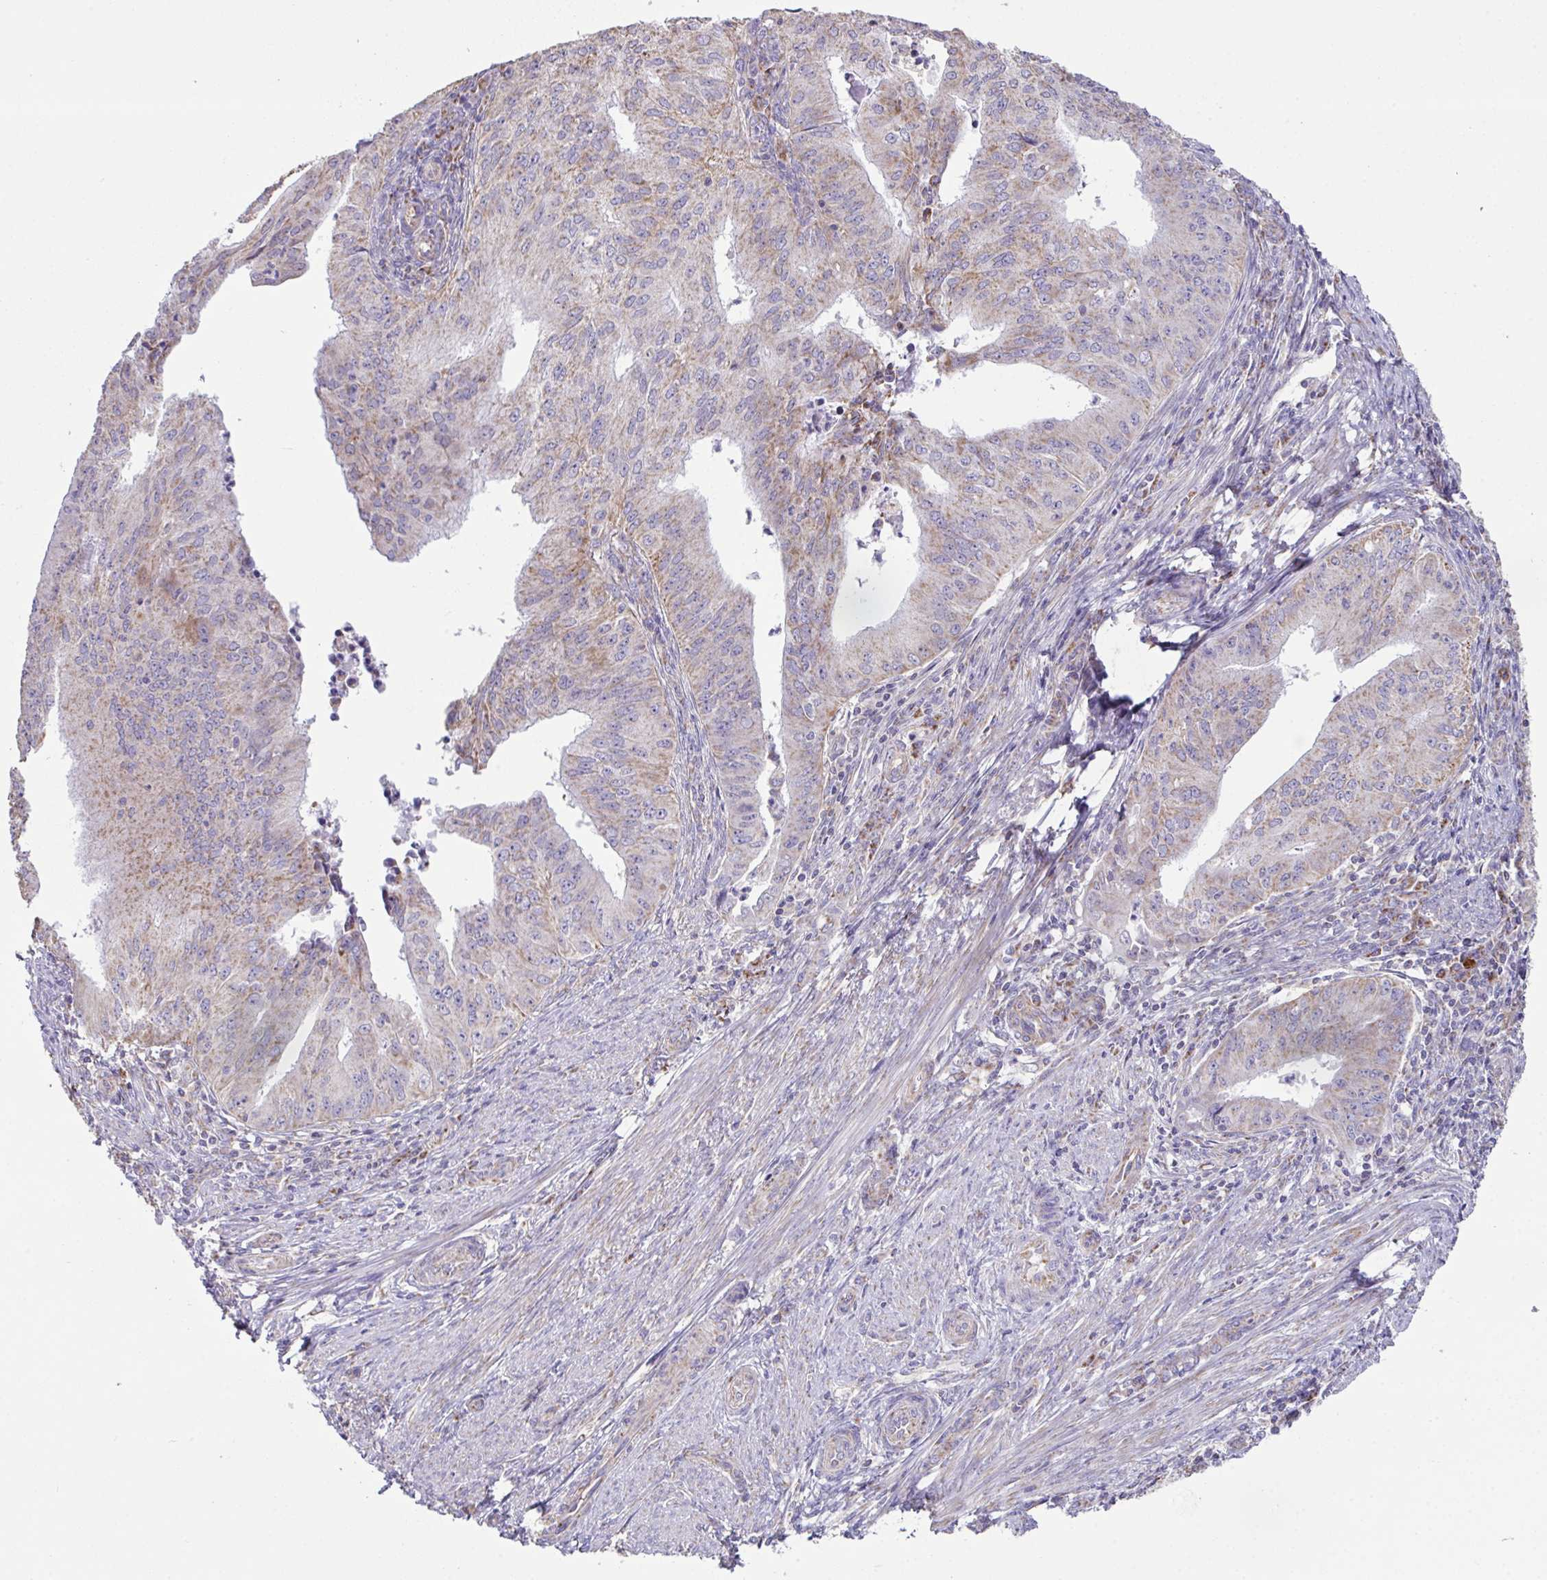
{"staining": {"intensity": "strong", "quantity": "<25%", "location": "cytoplasmic/membranous"}, "tissue": "endometrial cancer", "cell_type": "Tumor cells", "image_type": "cancer", "snomed": [{"axis": "morphology", "description": "Adenocarcinoma, NOS"}, {"axis": "topography", "description": "Endometrium"}], "caption": "The immunohistochemical stain labels strong cytoplasmic/membranous positivity in tumor cells of endometrial adenocarcinoma tissue.", "gene": "DOK7", "patient": {"sex": "female", "age": 50}}